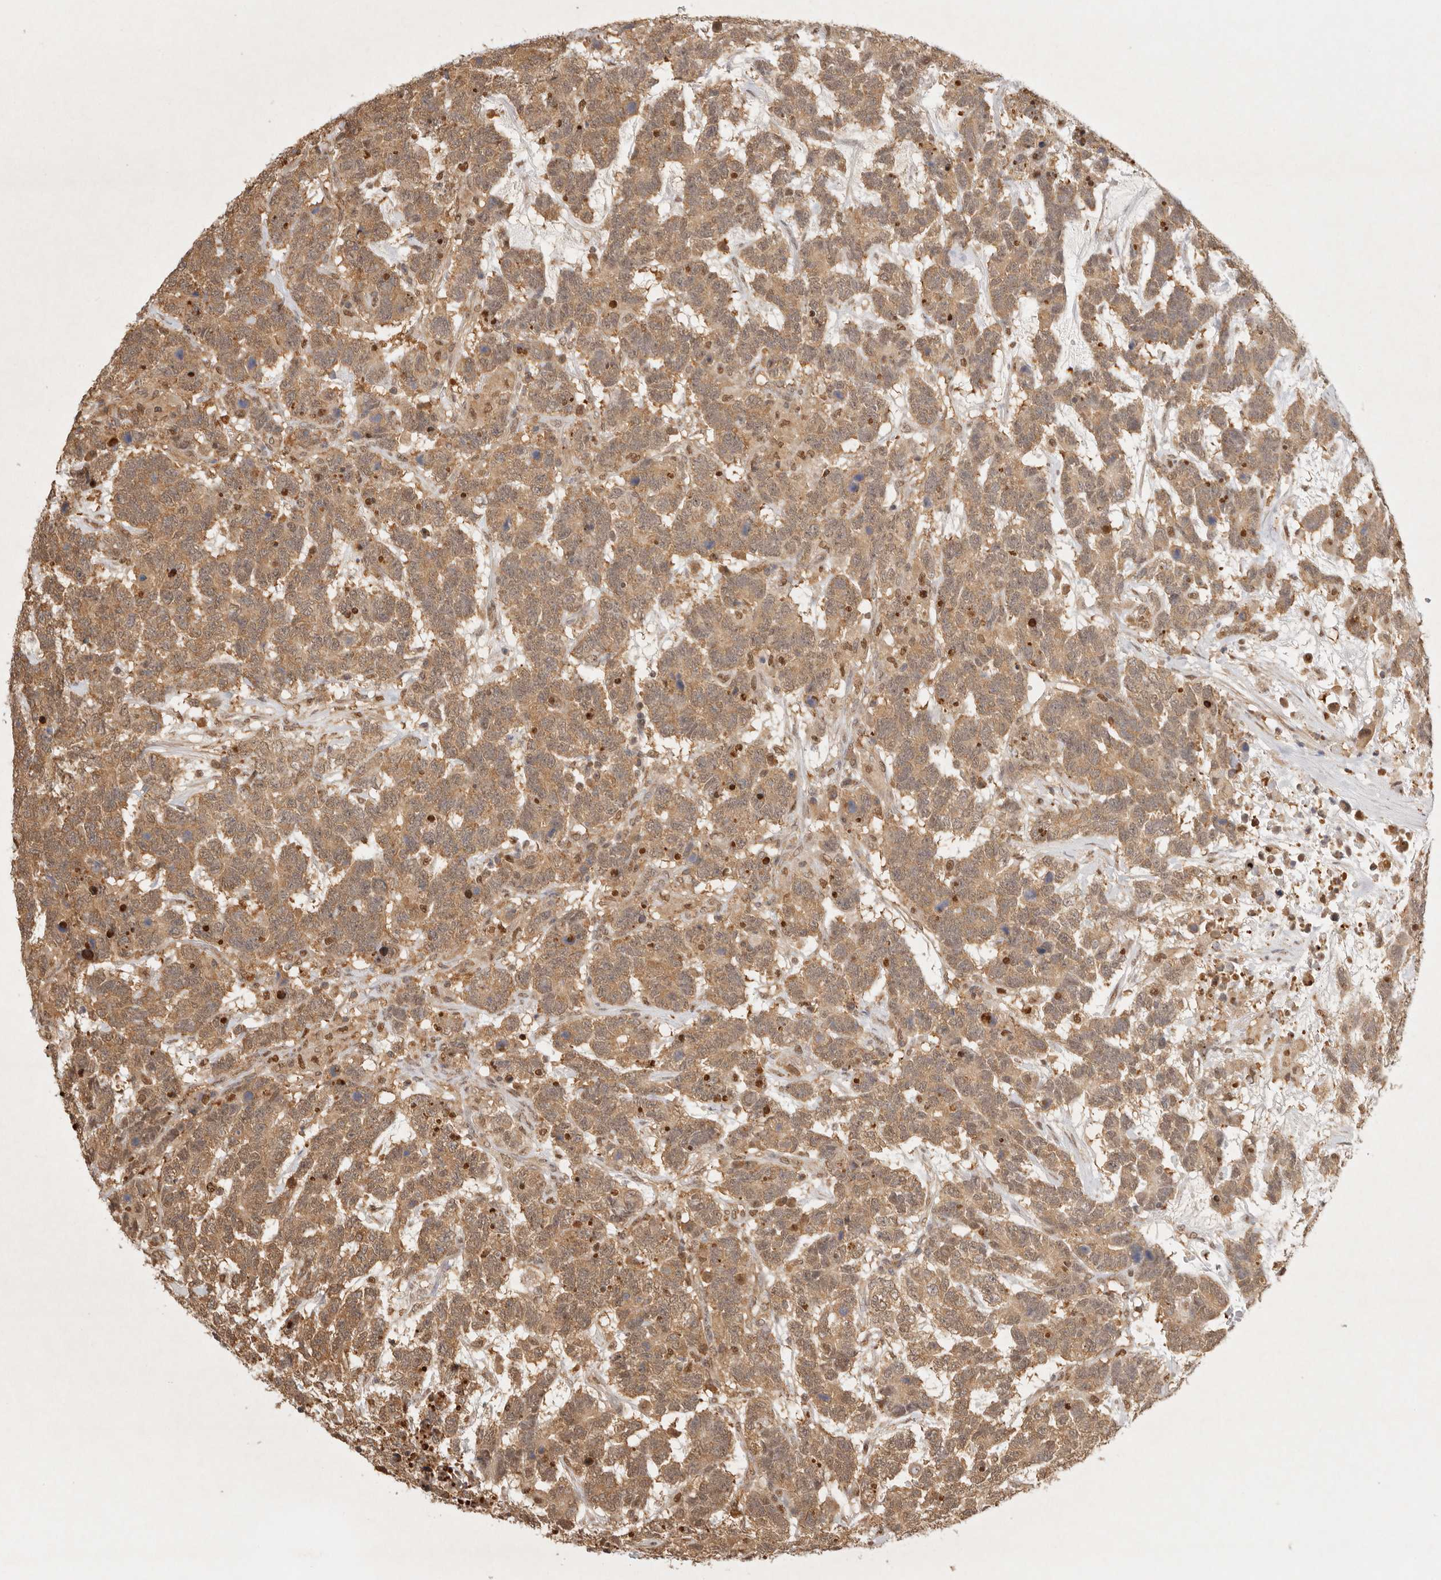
{"staining": {"intensity": "moderate", "quantity": ">75%", "location": "cytoplasmic/membranous,nuclear"}, "tissue": "testis cancer", "cell_type": "Tumor cells", "image_type": "cancer", "snomed": [{"axis": "morphology", "description": "Carcinoma, Embryonal, NOS"}, {"axis": "topography", "description": "Testis"}], "caption": "Protein expression analysis of testis embryonal carcinoma shows moderate cytoplasmic/membranous and nuclear positivity in about >75% of tumor cells.", "gene": "PSMA5", "patient": {"sex": "male", "age": 26}}